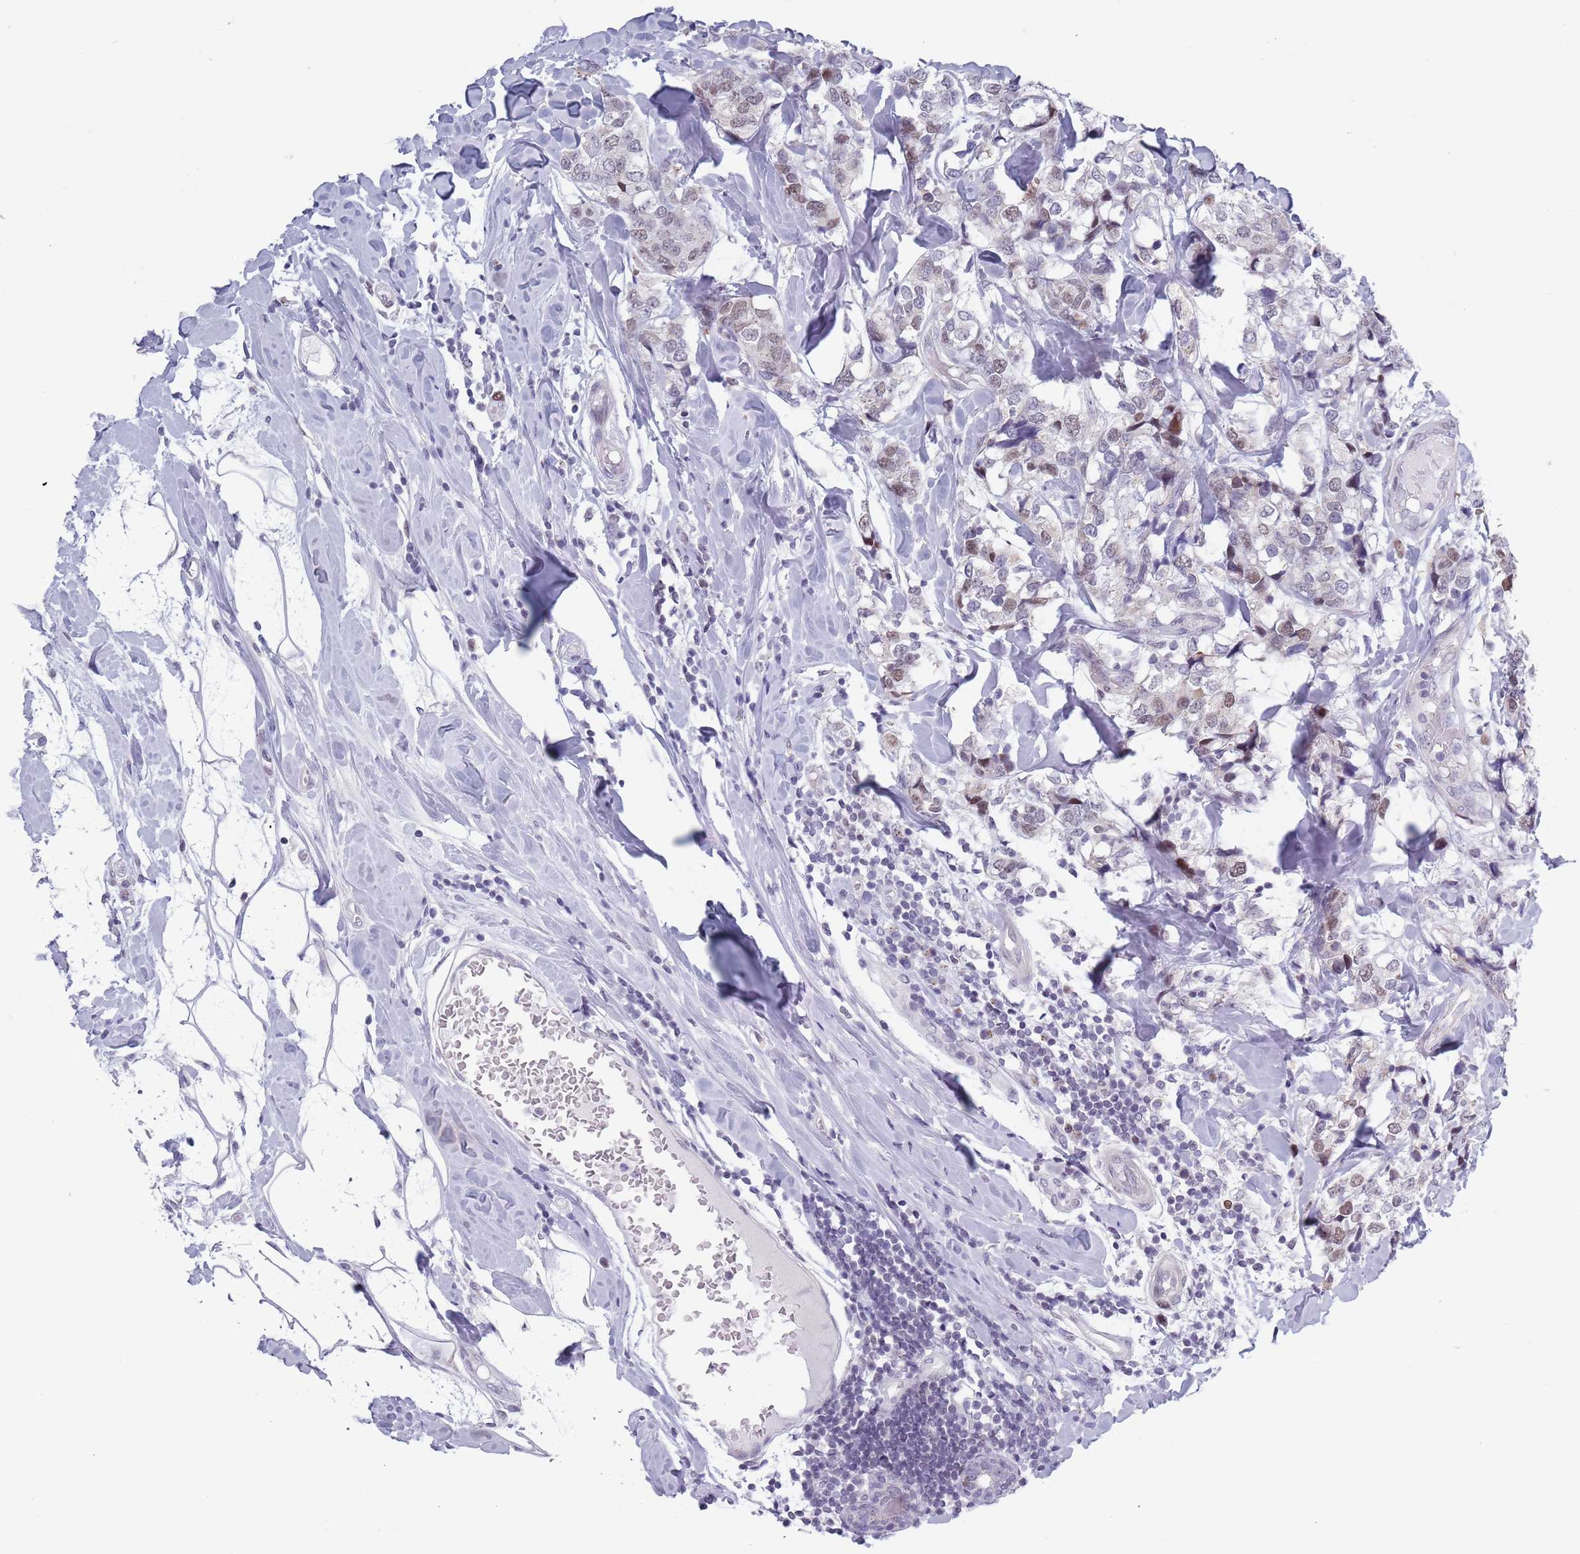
{"staining": {"intensity": "weak", "quantity": "<25%", "location": "nuclear"}, "tissue": "breast cancer", "cell_type": "Tumor cells", "image_type": "cancer", "snomed": [{"axis": "morphology", "description": "Lobular carcinoma"}, {"axis": "topography", "description": "Breast"}], "caption": "Histopathology image shows no significant protein staining in tumor cells of lobular carcinoma (breast). (DAB (3,3'-diaminobenzidine) immunohistochemistry (IHC), high magnification).", "gene": "ZKSCAN2", "patient": {"sex": "female", "age": 59}}